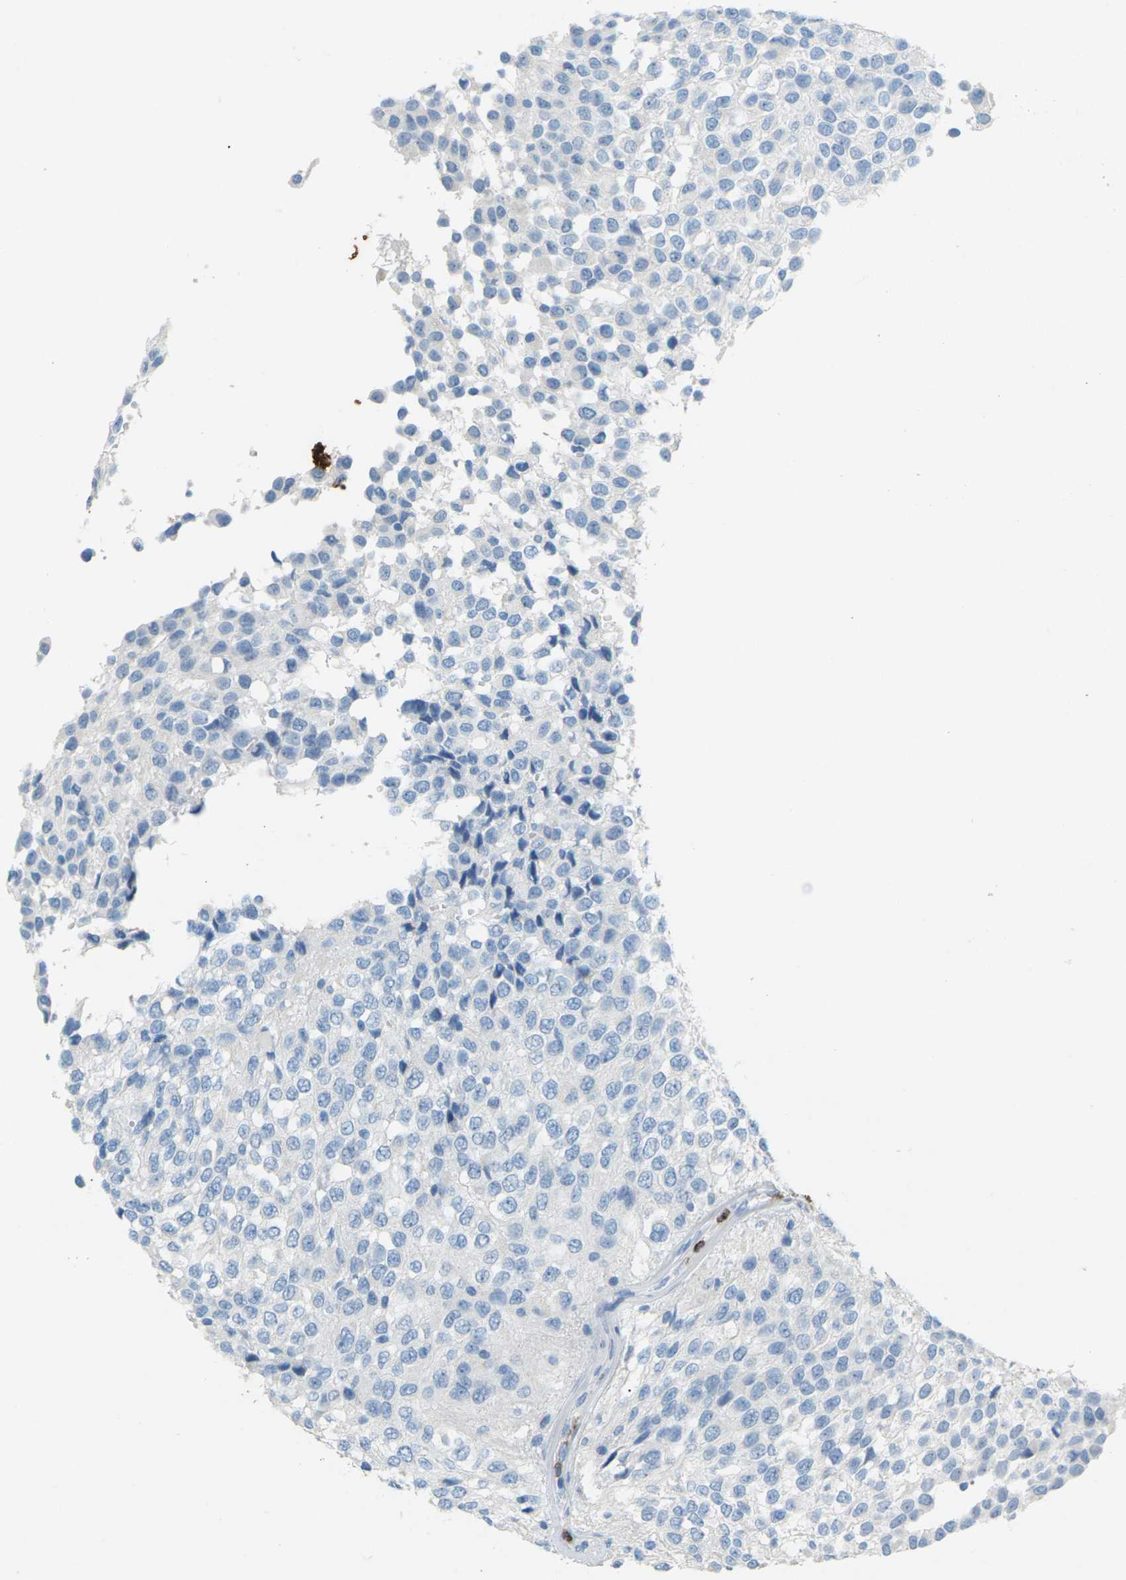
{"staining": {"intensity": "negative", "quantity": "none", "location": "none"}, "tissue": "glioma", "cell_type": "Tumor cells", "image_type": "cancer", "snomed": [{"axis": "morphology", "description": "Glioma, malignant, High grade"}, {"axis": "topography", "description": "Brain"}], "caption": "High magnification brightfield microscopy of high-grade glioma (malignant) stained with DAB (3,3'-diaminobenzidine) (brown) and counterstained with hematoxylin (blue): tumor cells show no significant positivity.", "gene": "CDH16", "patient": {"sex": "male", "age": 32}}